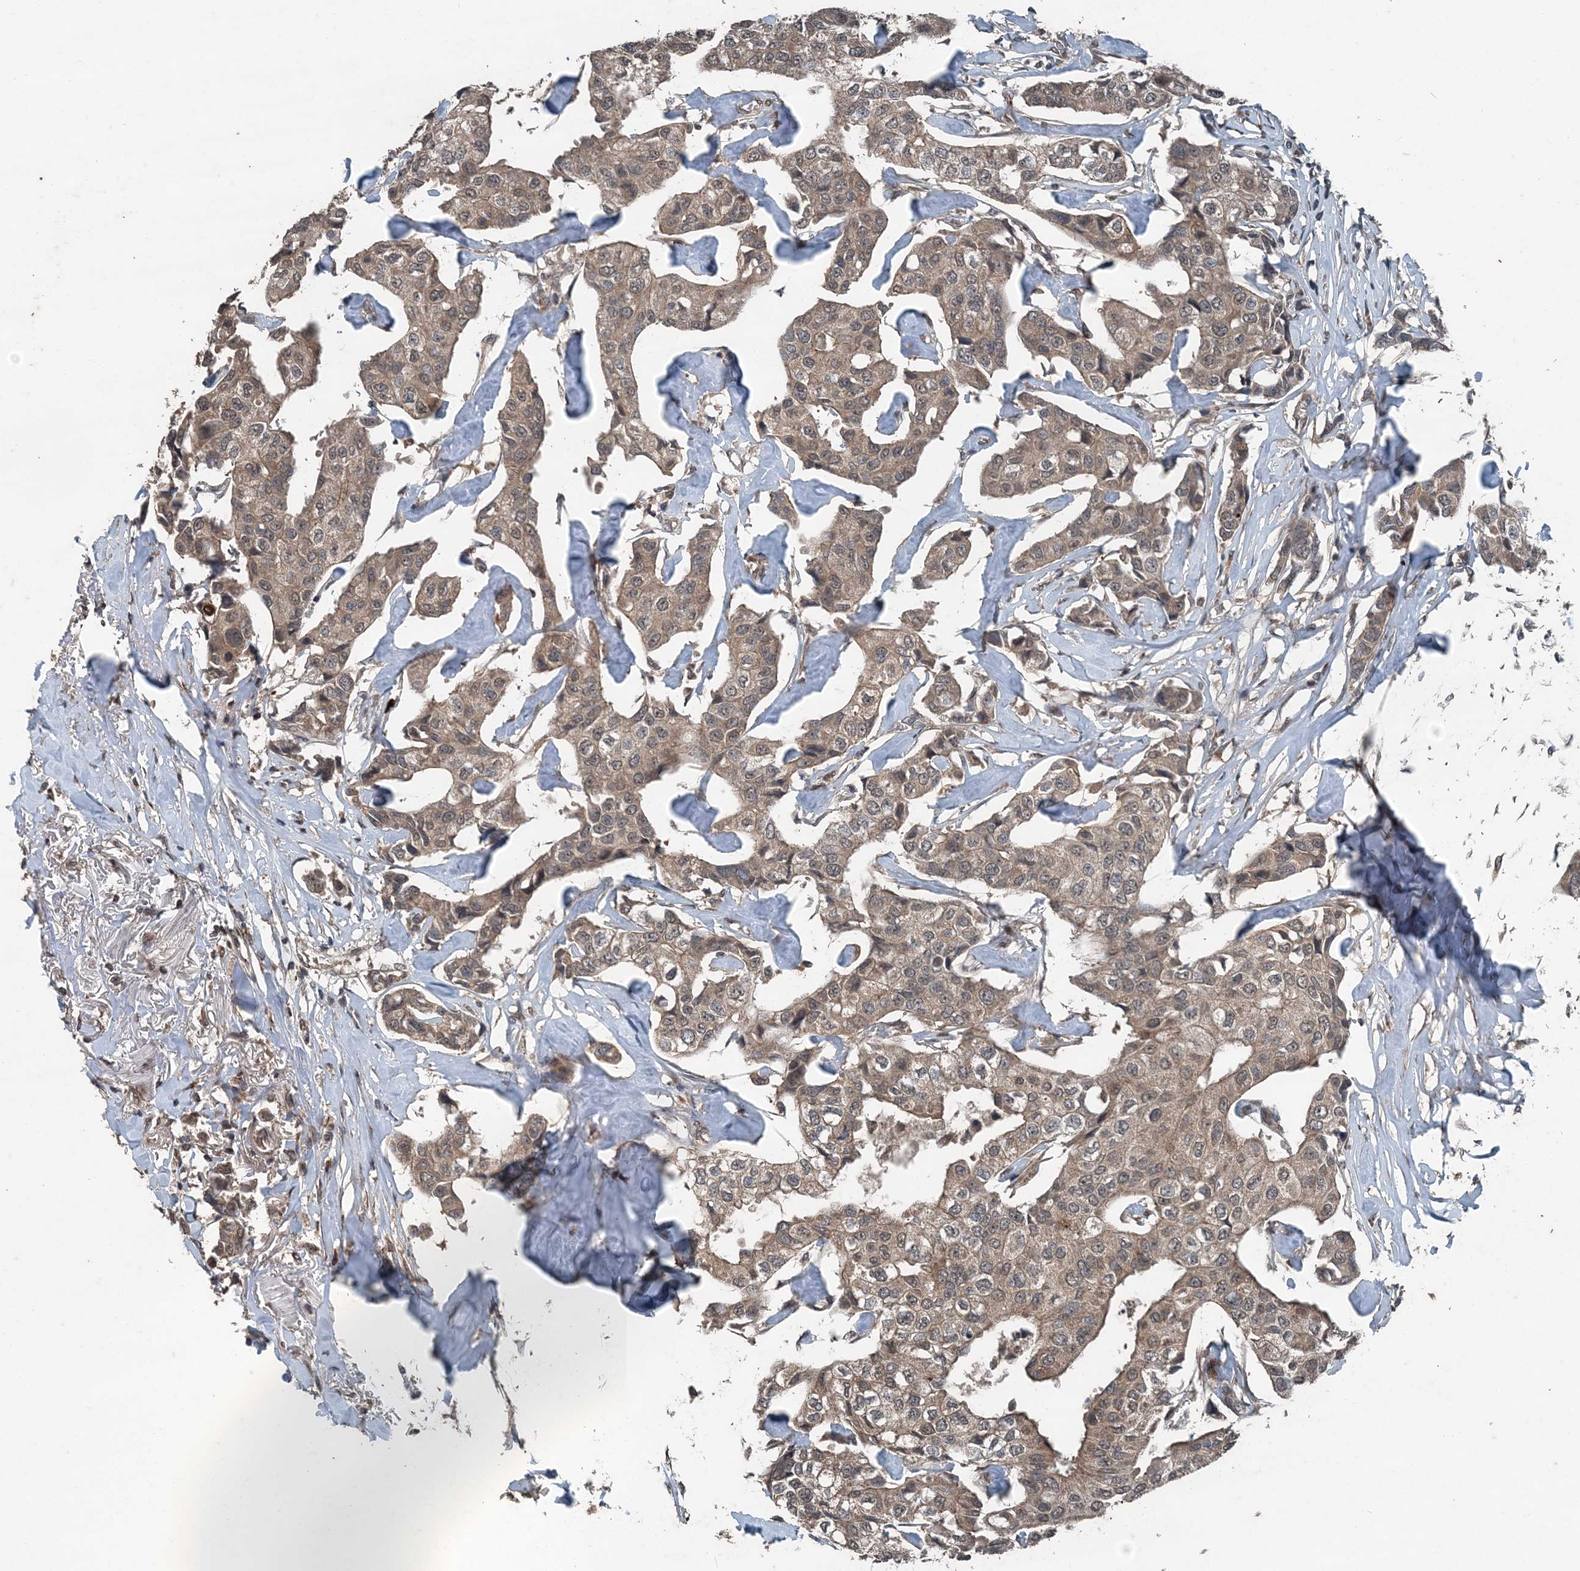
{"staining": {"intensity": "moderate", "quantity": ">75%", "location": "cytoplasmic/membranous"}, "tissue": "breast cancer", "cell_type": "Tumor cells", "image_type": "cancer", "snomed": [{"axis": "morphology", "description": "Duct carcinoma"}, {"axis": "topography", "description": "Breast"}], "caption": "A histopathology image showing moderate cytoplasmic/membranous expression in approximately >75% of tumor cells in breast intraductal carcinoma, as visualized by brown immunohistochemical staining.", "gene": "CFL1", "patient": {"sex": "female", "age": 80}}